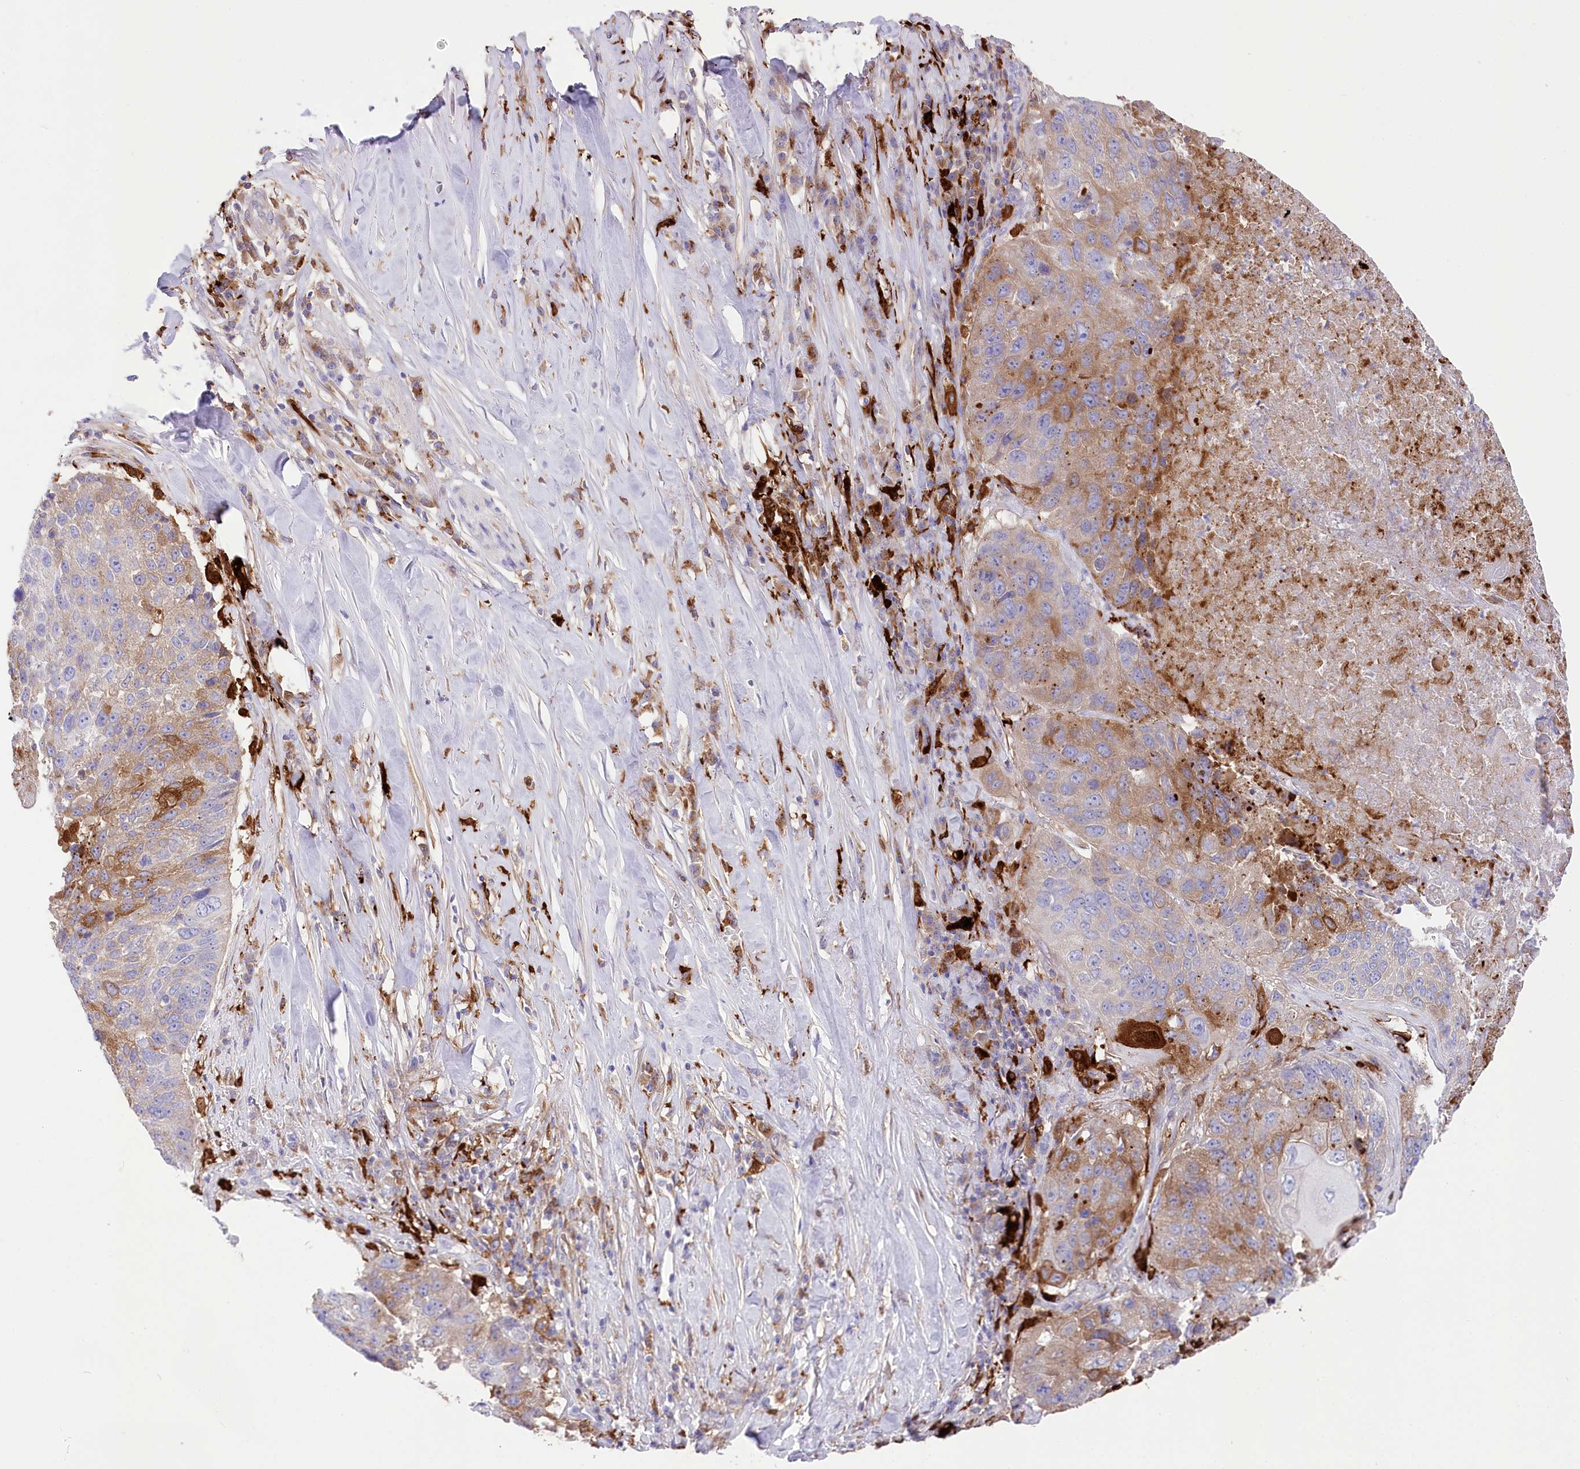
{"staining": {"intensity": "moderate", "quantity": "25%-75%", "location": "cytoplasmic/membranous"}, "tissue": "lung cancer", "cell_type": "Tumor cells", "image_type": "cancer", "snomed": [{"axis": "morphology", "description": "Squamous cell carcinoma, NOS"}, {"axis": "topography", "description": "Lung"}], "caption": "Lung cancer stained for a protein (brown) reveals moderate cytoplasmic/membranous positive staining in approximately 25%-75% of tumor cells.", "gene": "DNAJC19", "patient": {"sex": "male", "age": 61}}